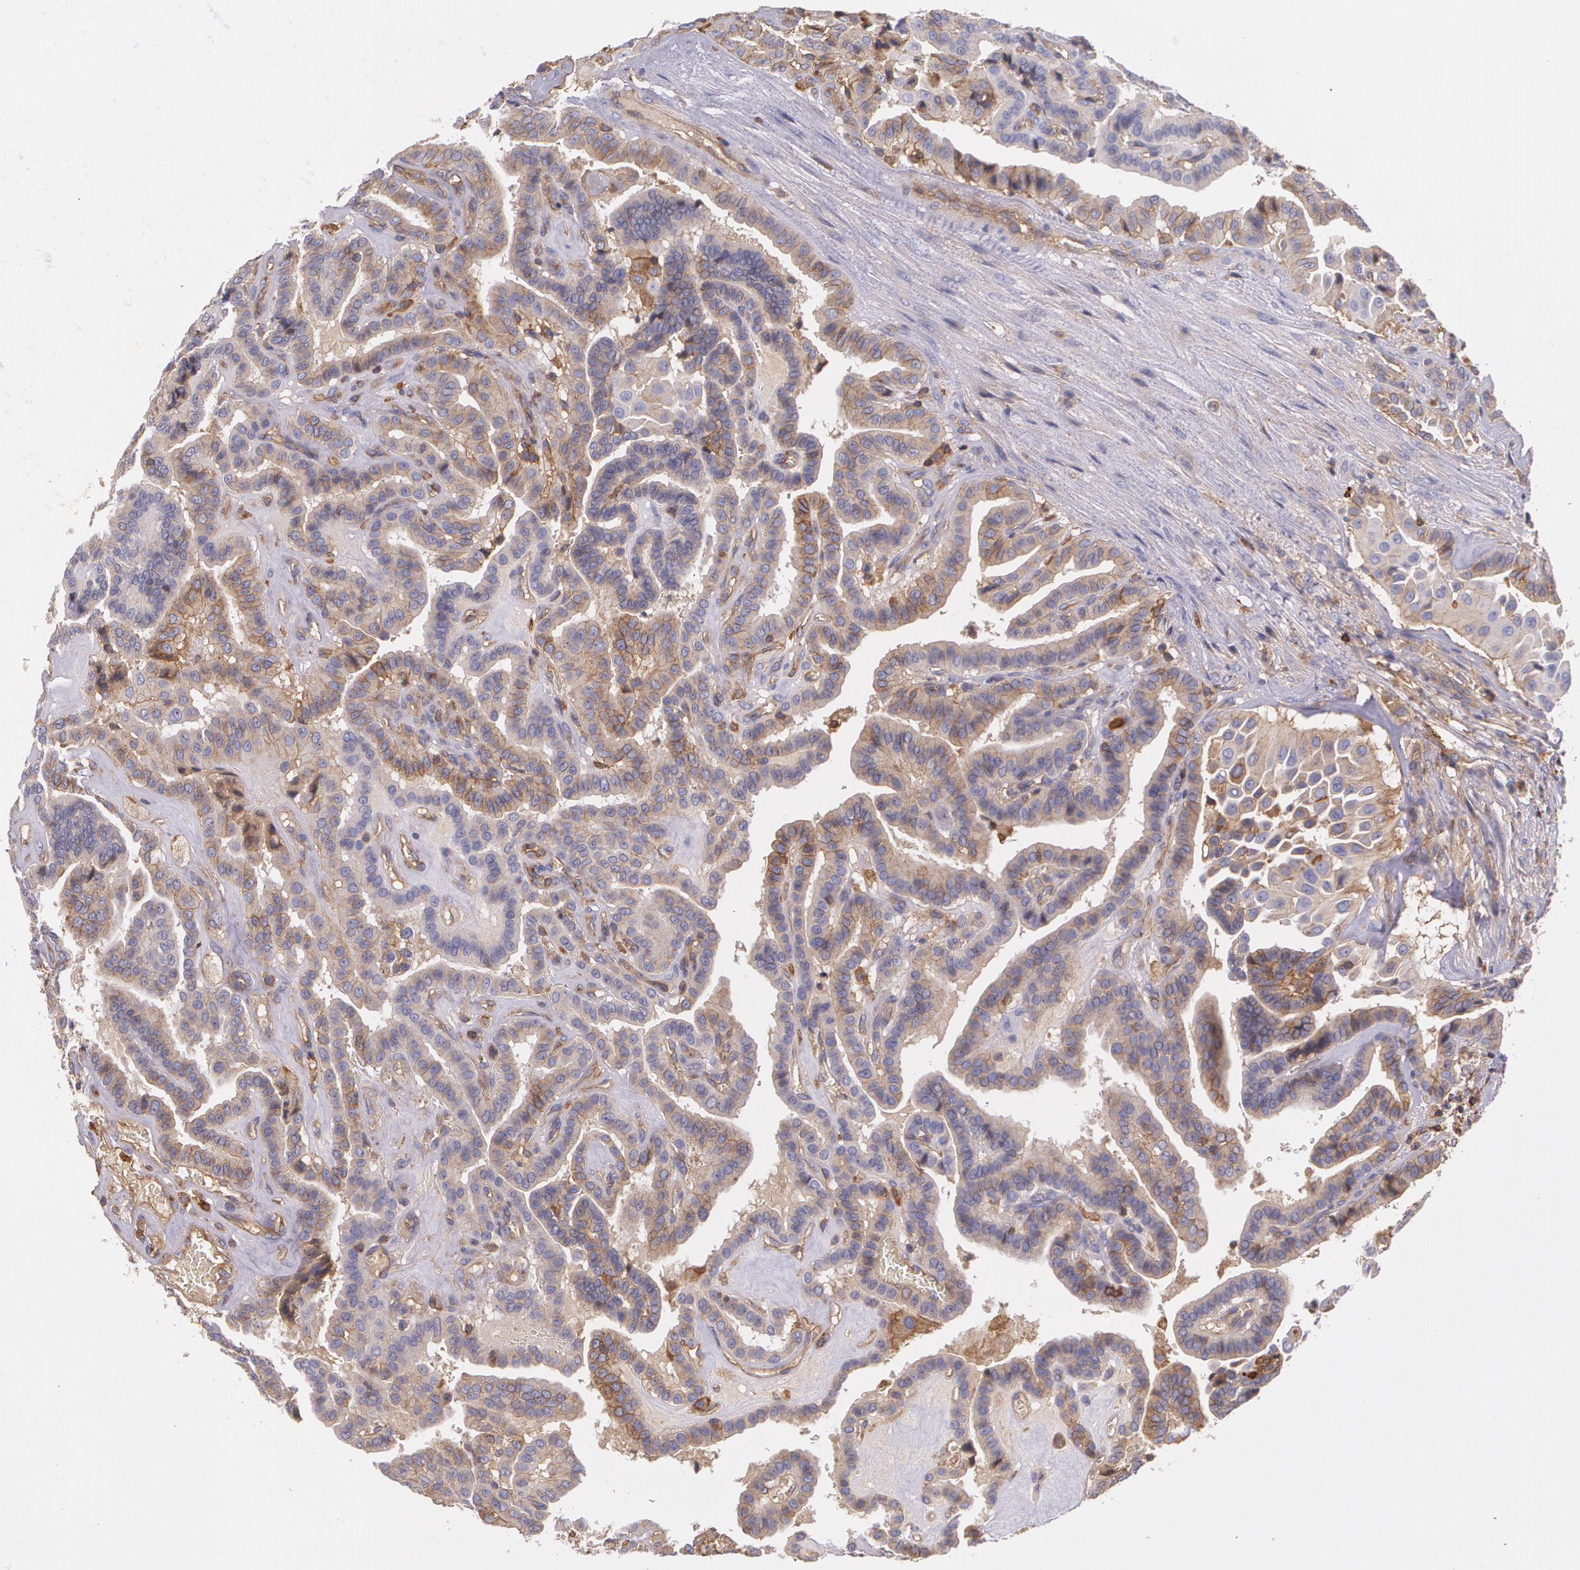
{"staining": {"intensity": "weak", "quantity": "25%-75%", "location": "cytoplasmic/membranous"}, "tissue": "thyroid cancer", "cell_type": "Tumor cells", "image_type": "cancer", "snomed": [{"axis": "morphology", "description": "Papillary adenocarcinoma, NOS"}, {"axis": "topography", "description": "Thyroid gland"}], "caption": "Tumor cells demonstrate low levels of weak cytoplasmic/membranous staining in approximately 25%-75% of cells in thyroid cancer.", "gene": "B2M", "patient": {"sex": "male", "age": 87}}